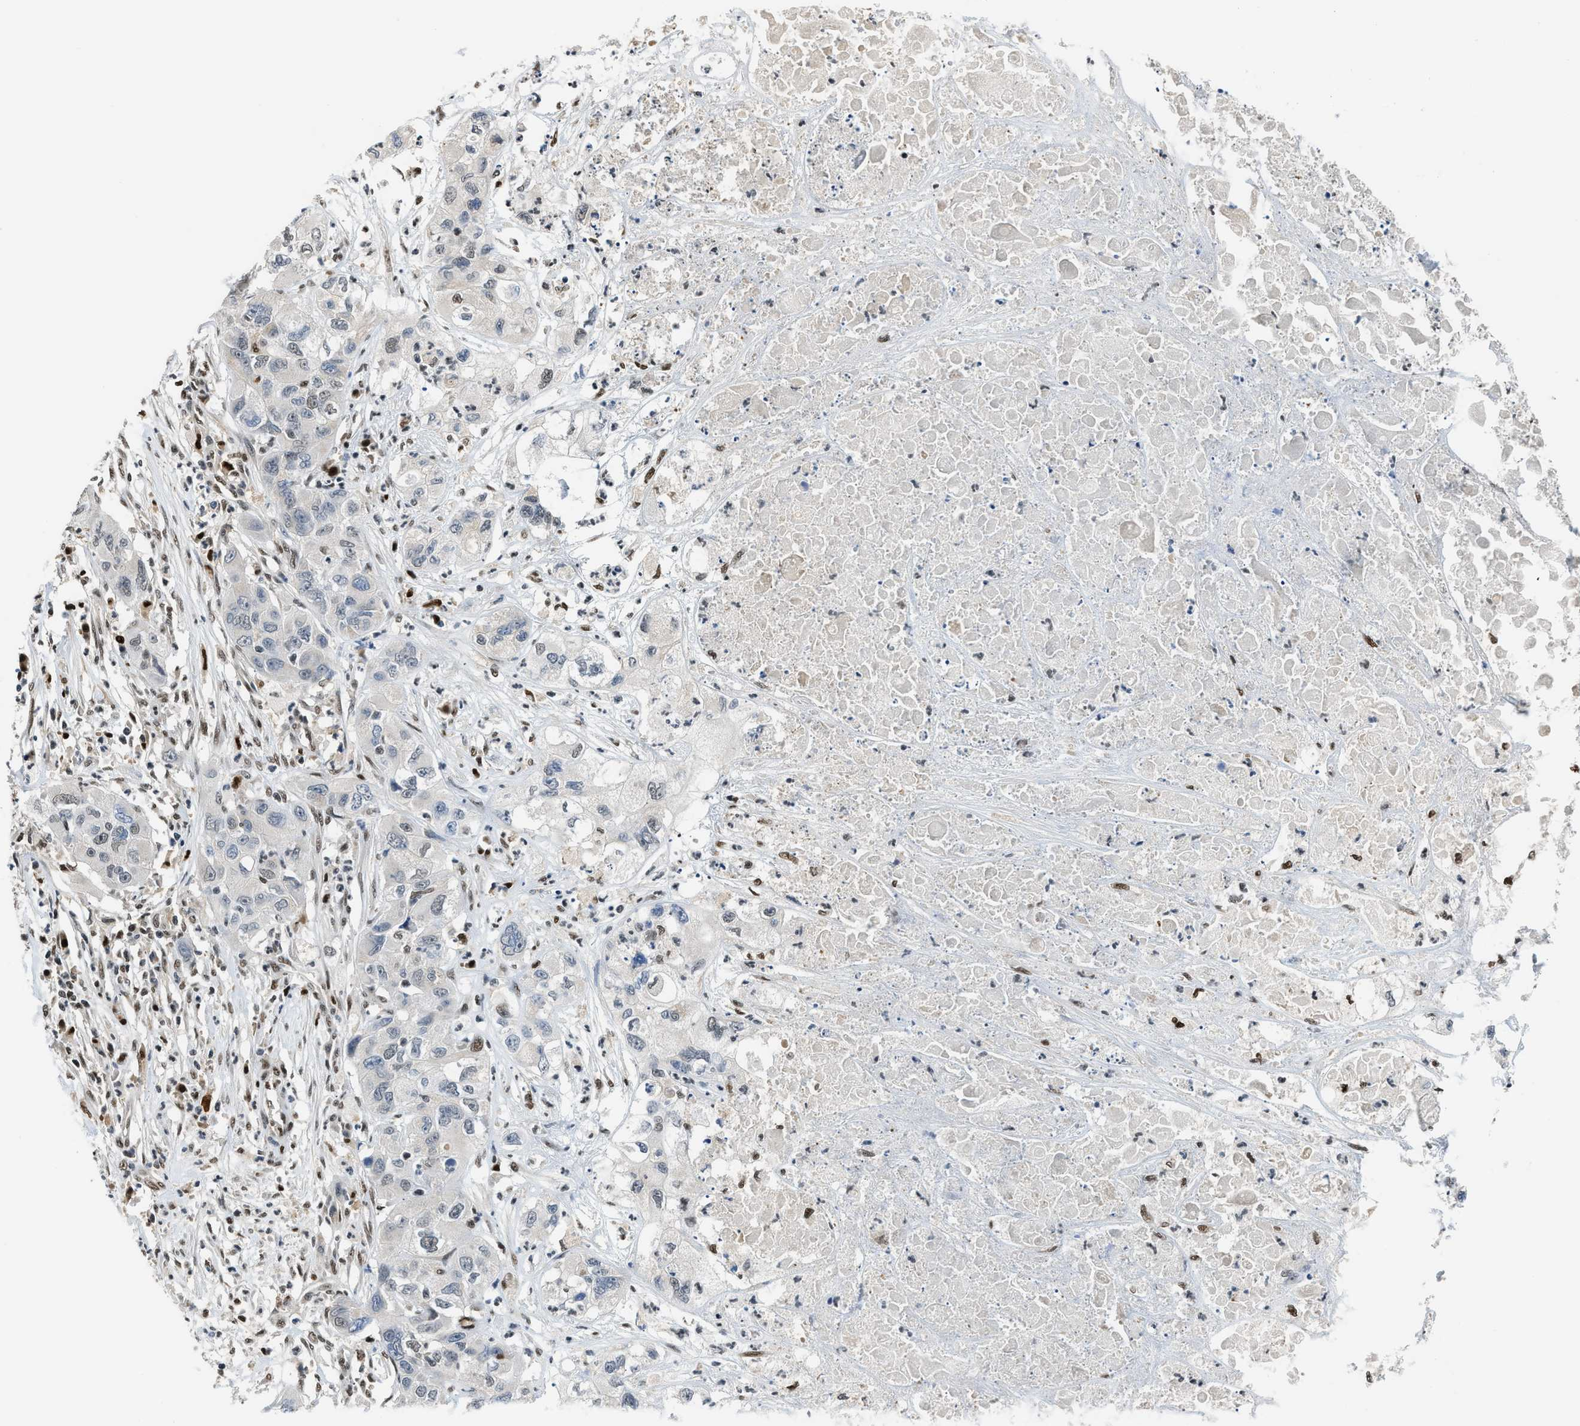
{"staining": {"intensity": "negative", "quantity": "none", "location": "none"}, "tissue": "pancreatic cancer", "cell_type": "Tumor cells", "image_type": "cancer", "snomed": [{"axis": "morphology", "description": "Adenocarcinoma, NOS"}, {"axis": "topography", "description": "Pancreas"}], "caption": "IHC photomicrograph of human adenocarcinoma (pancreatic) stained for a protein (brown), which shows no staining in tumor cells.", "gene": "ALX1", "patient": {"sex": "female", "age": 78}}